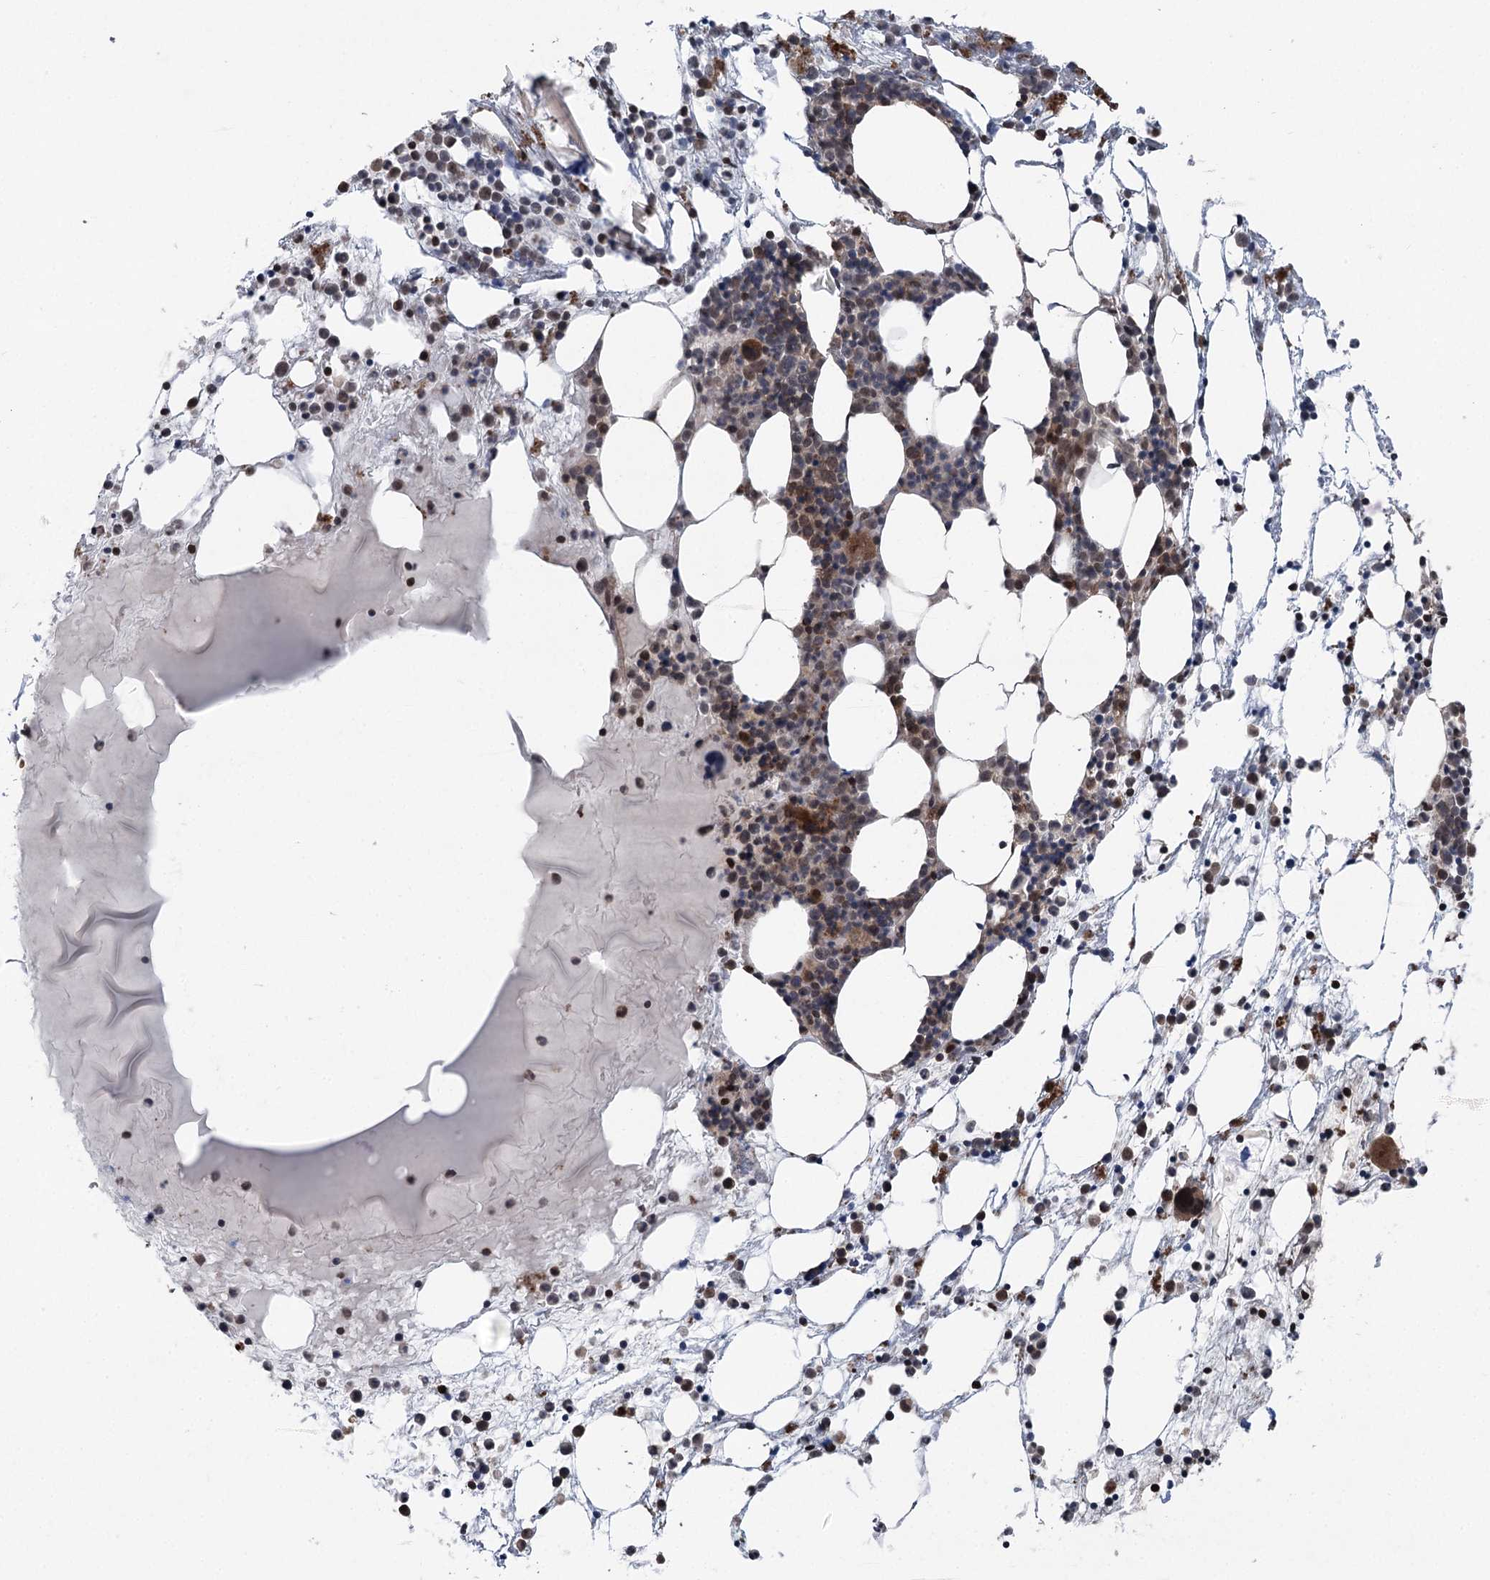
{"staining": {"intensity": "moderate", "quantity": "25%-75%", "location": "cytoplasmic/membranous,nuclear"}, "tissue": "bone marrow", "cell_type": "Hematopoietic cells", "image_type": "normal", "snomed": [{"axis": "morphology", "description": "Normal tissue, NOS"}, {"axis": "topography", "description": "Bone marrow"}], "caption": "Normal bone marrow demonstrates moderate cytoplasmic/membranous,nuclear staining in about 25%-75% of hematopoietic cells.", "gene": "CCSER2", "patient": {"sex": "male", "age": 75}}